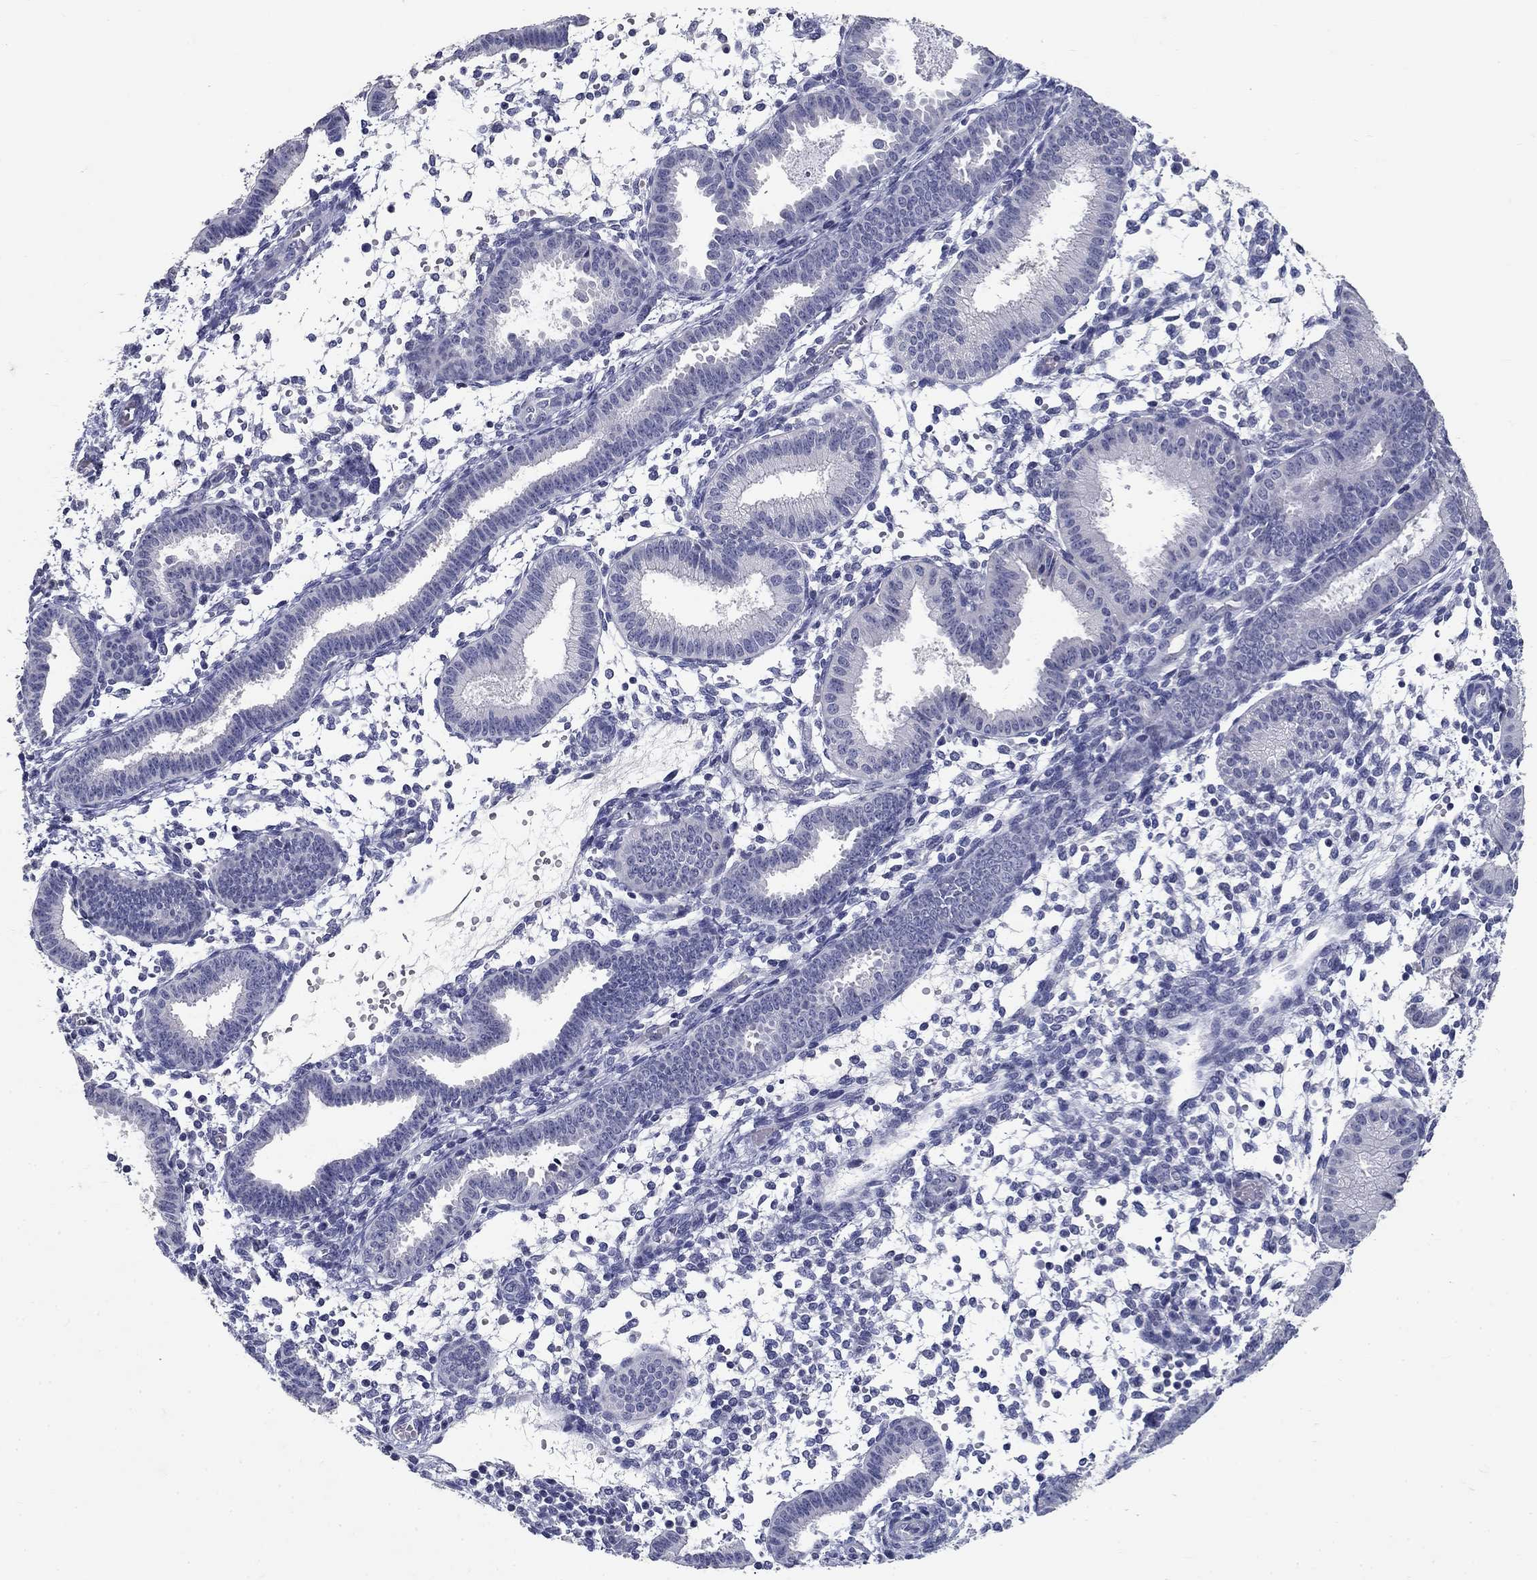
{"staining": {"intensity": "negative", "quantity": "none", "location": "none"}, "tissue": "endometrium", "cell_type": "Cells in endometrial stroma", "image_type": "normal", "snomed": [{"axis": "morphology", "description": "Normal tissue, NOS"}, {"axis": "topography", "description": "Endometrium"}], "caption": "Immunohistochemistry (IHC) micrograph of normal human endometrium stained for a protein (brown), which exhibits no staining in cells in endometrial stroma.", "gene": "POMC", "patient": {"sex": "female", "age": 43}}